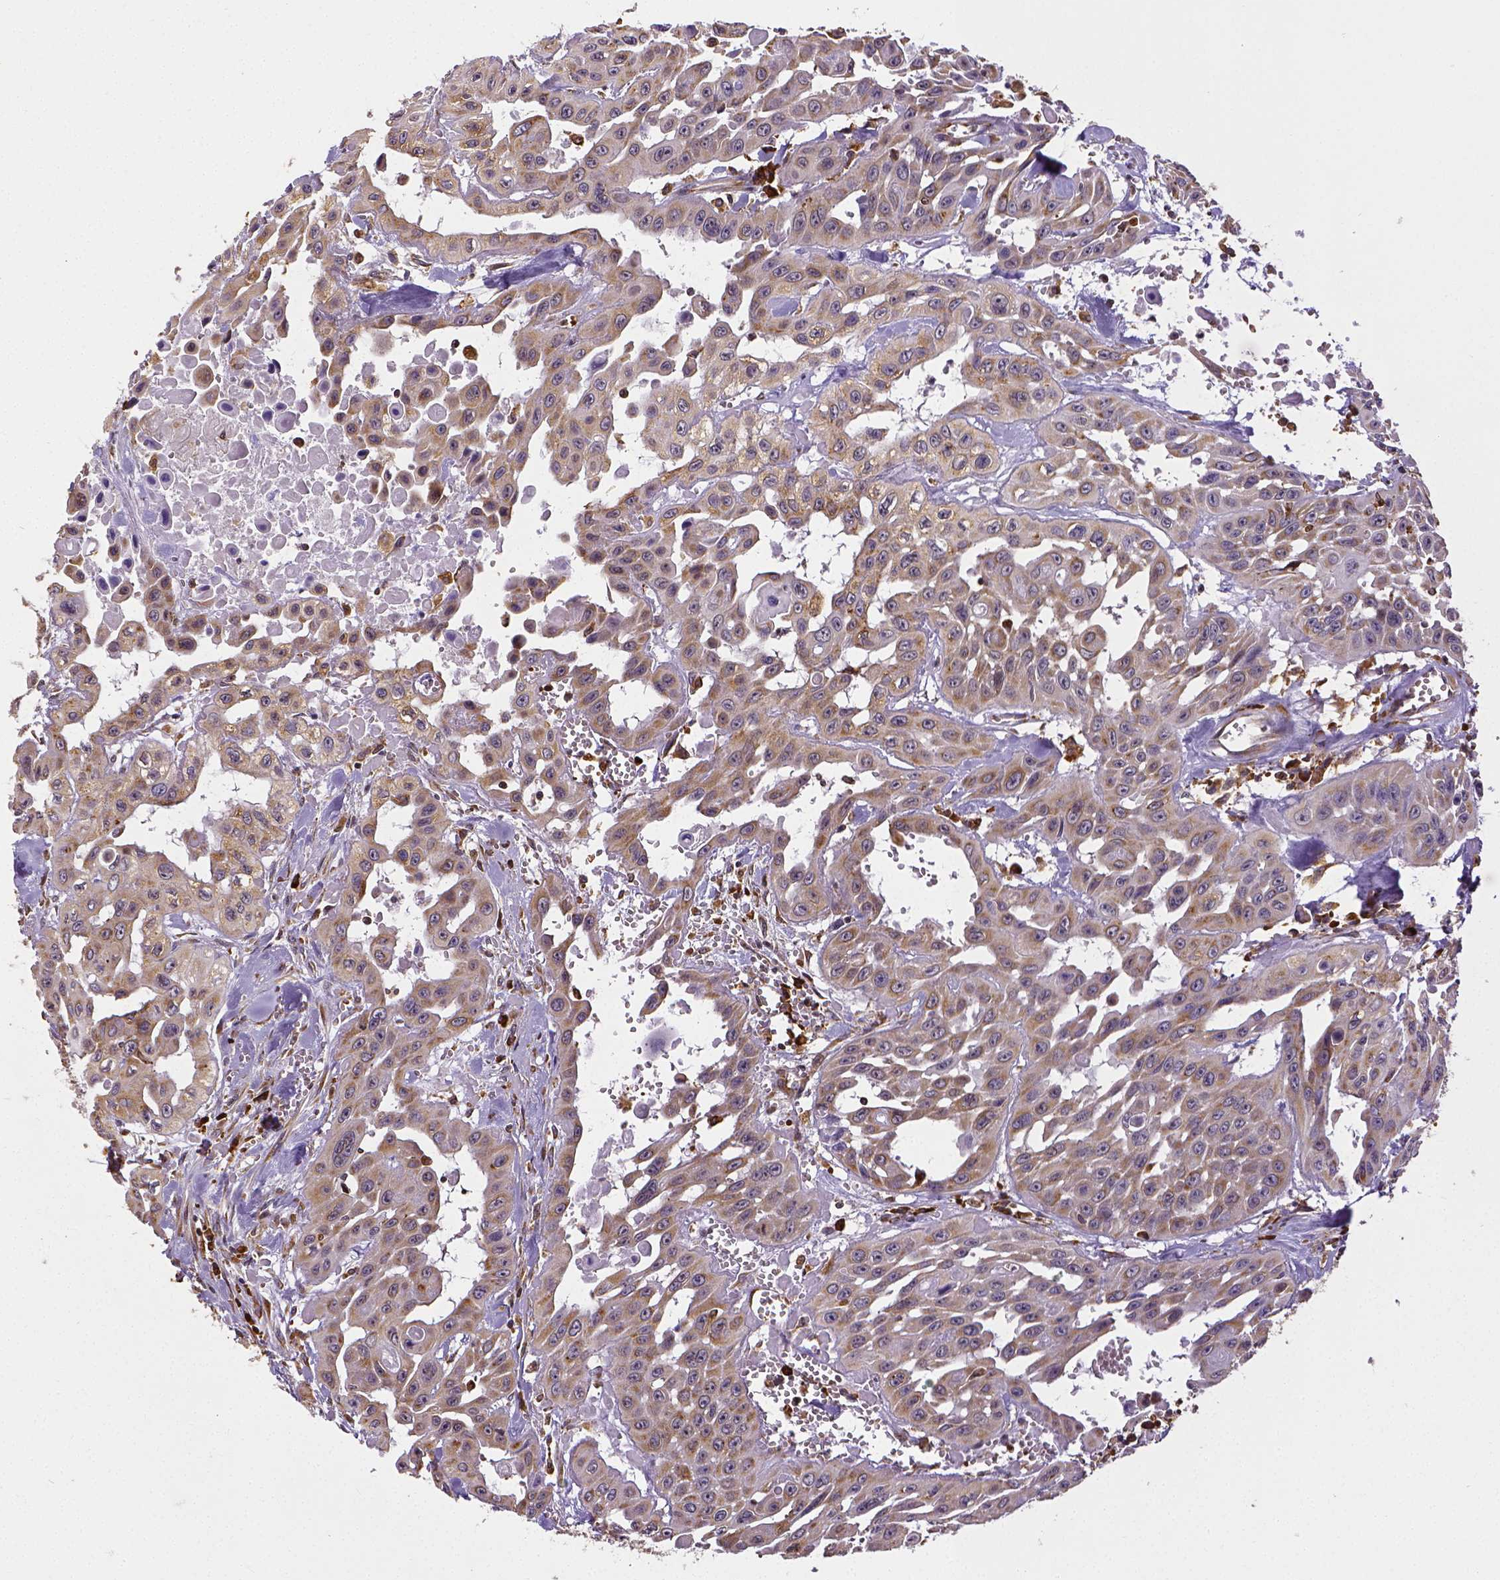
{"staining": {"intensity": "weak", "quantity": ">75%", "location": "cytoplasmic/membranous"}, "tissue": "head and neck cancer", "cell_type": "Tumor cells", "image_type": "cancer", "snomed": [{"axis": "morphology", "description": "Adenocarcinoma, NOS"}, {"axis": "topography", "description": "Head-Neck"}], "caption": "Head and neck cancer stained with a brown dye exhibits weak cytoplasmic/membranous positive staining in about >75% of tumor cells.", "gene": "MTDH", "patient": {"sex": "male", "age": 73}}